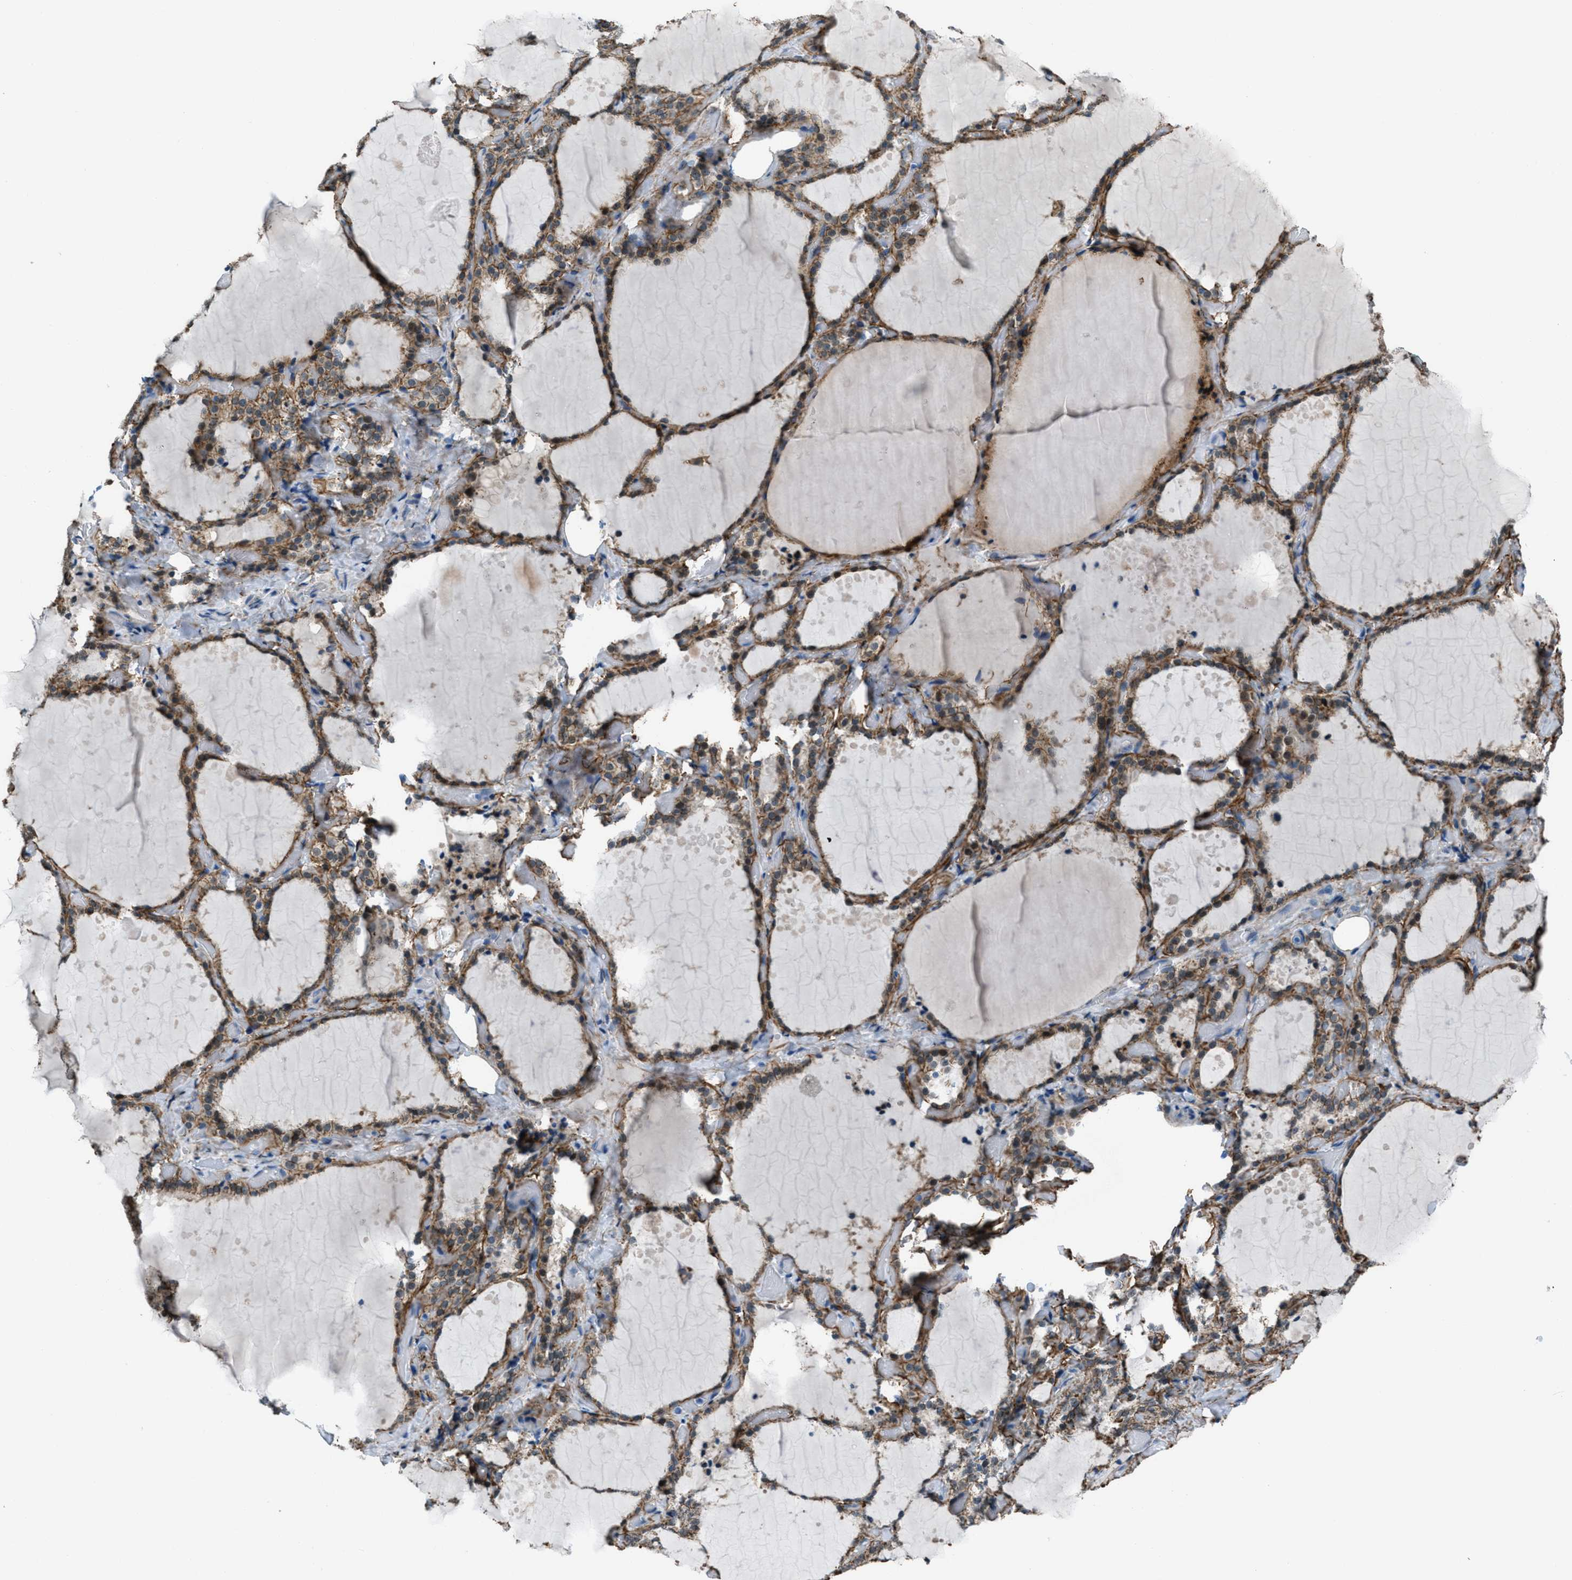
{"staining": {"intensity": "moderate", "quantity": ">75%", "location": "cytoplasmic/membranous,nuclear"}, "tissue": "thyroid gland", "cell_type": "Glandular cells", "image_type": "normal", "snomed": [{"axis": "morphology", "description": "Normal tissue, NOS"}, {"axis": "topography", "description": "Thyroid gland"}], "caption": "Protein staining of benign thyroid gland reveals moderate cytoplasmic/membranous,nuclear expression in about >75% of glandular cells.", "gene": "FBN1", "patient": {"sex": "female", "age": 44}}